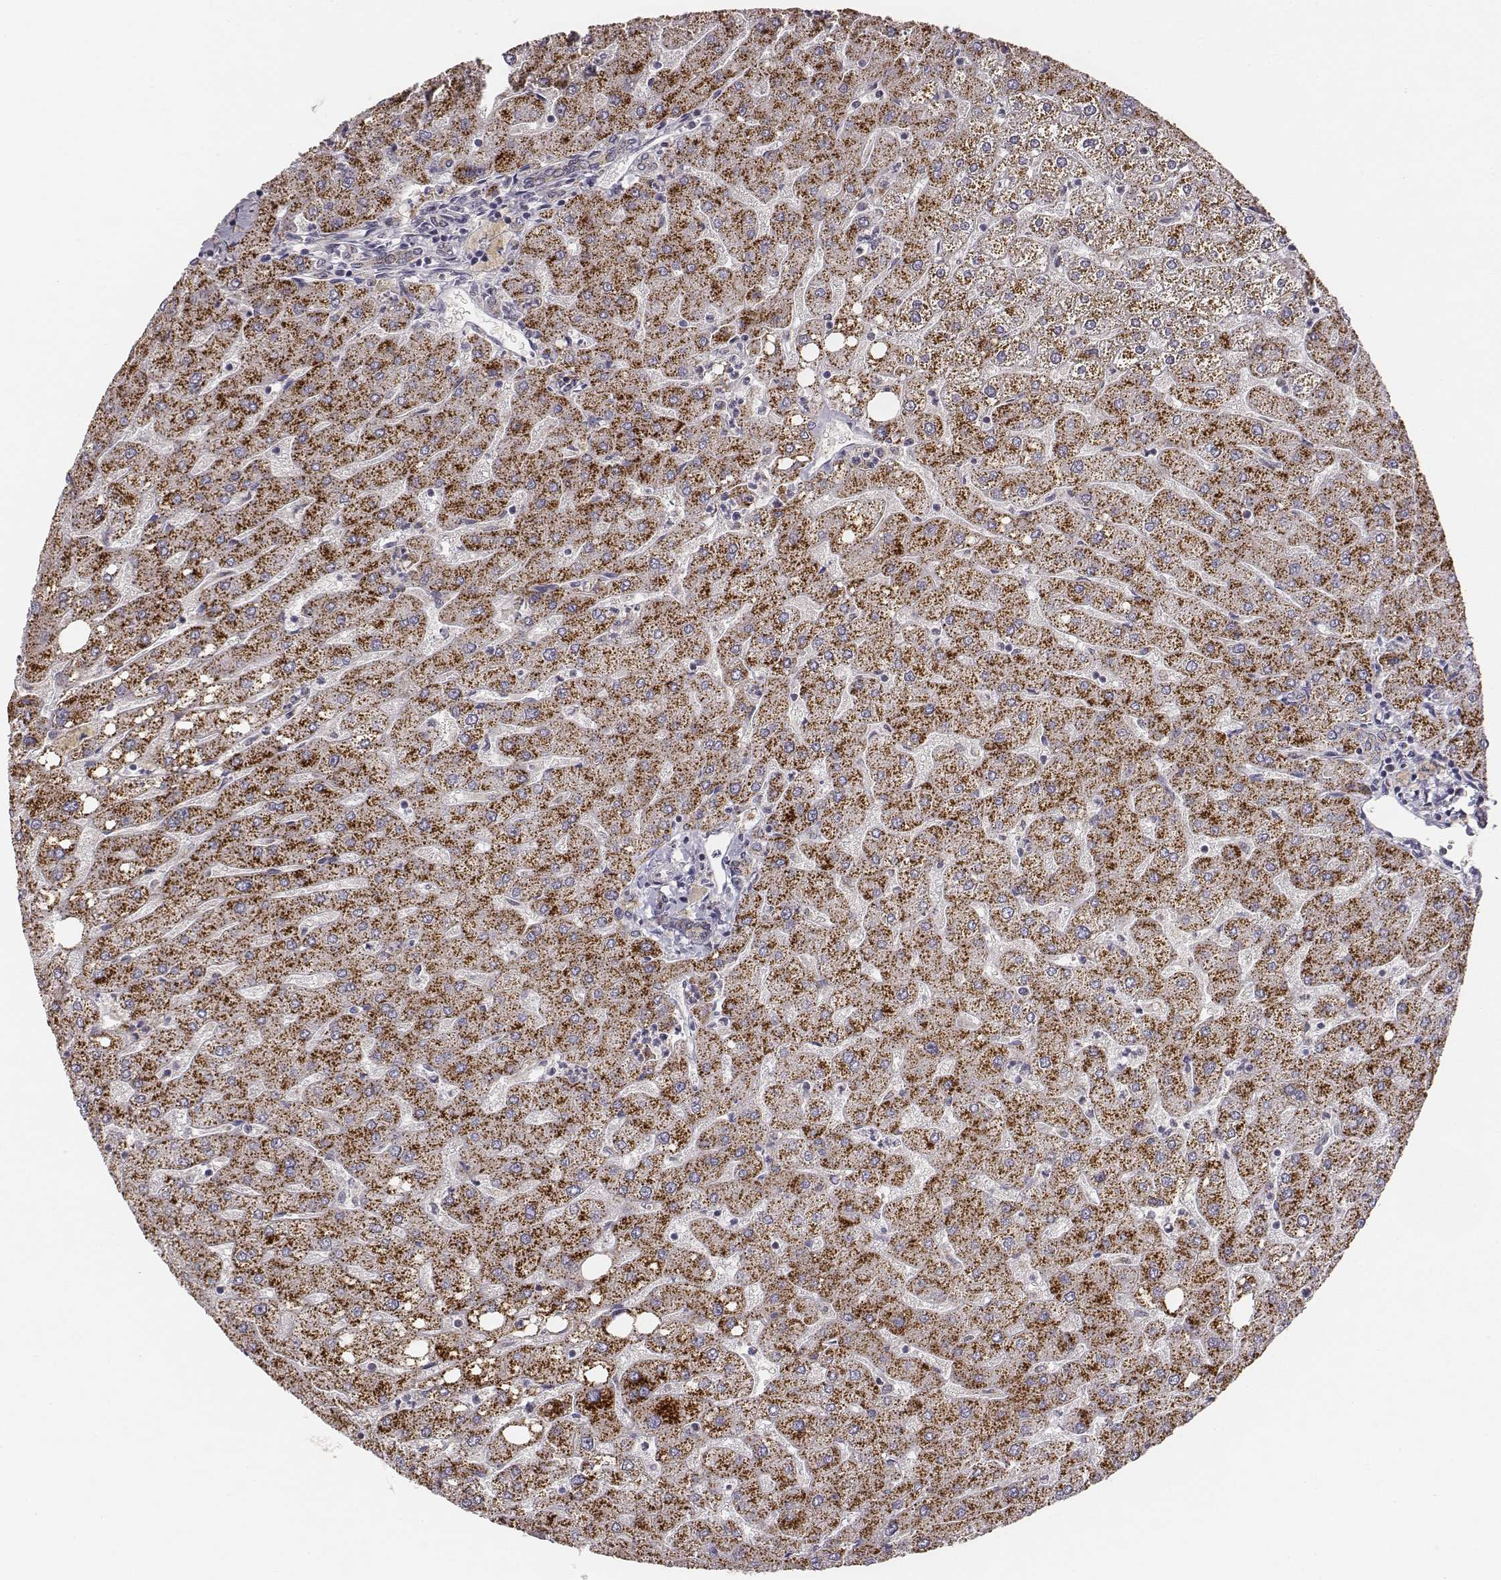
{"staining": {"intensity": "moderate", "quantity": ">75%", "location": "cytoplasmic/membranous"}, "tissue": "liver", "cell_type": "Cholangiocytes", "image_type": "normal", "snomed": [{"axis": "morphology", "description": "Normal tissue, NOS"}, {"axis": "topography", "description": "Liver"}], "caption": "Immunohistochemistry (IHC) photomicrograph of benign human liver stained for a protein (brown), which displays medium levels of moderate cytoplasmic/membranous positivity in approximately >75% of cholangiocytes.", "gene": "ABCD3", "patient": {"sex": "male", "age": 67}}